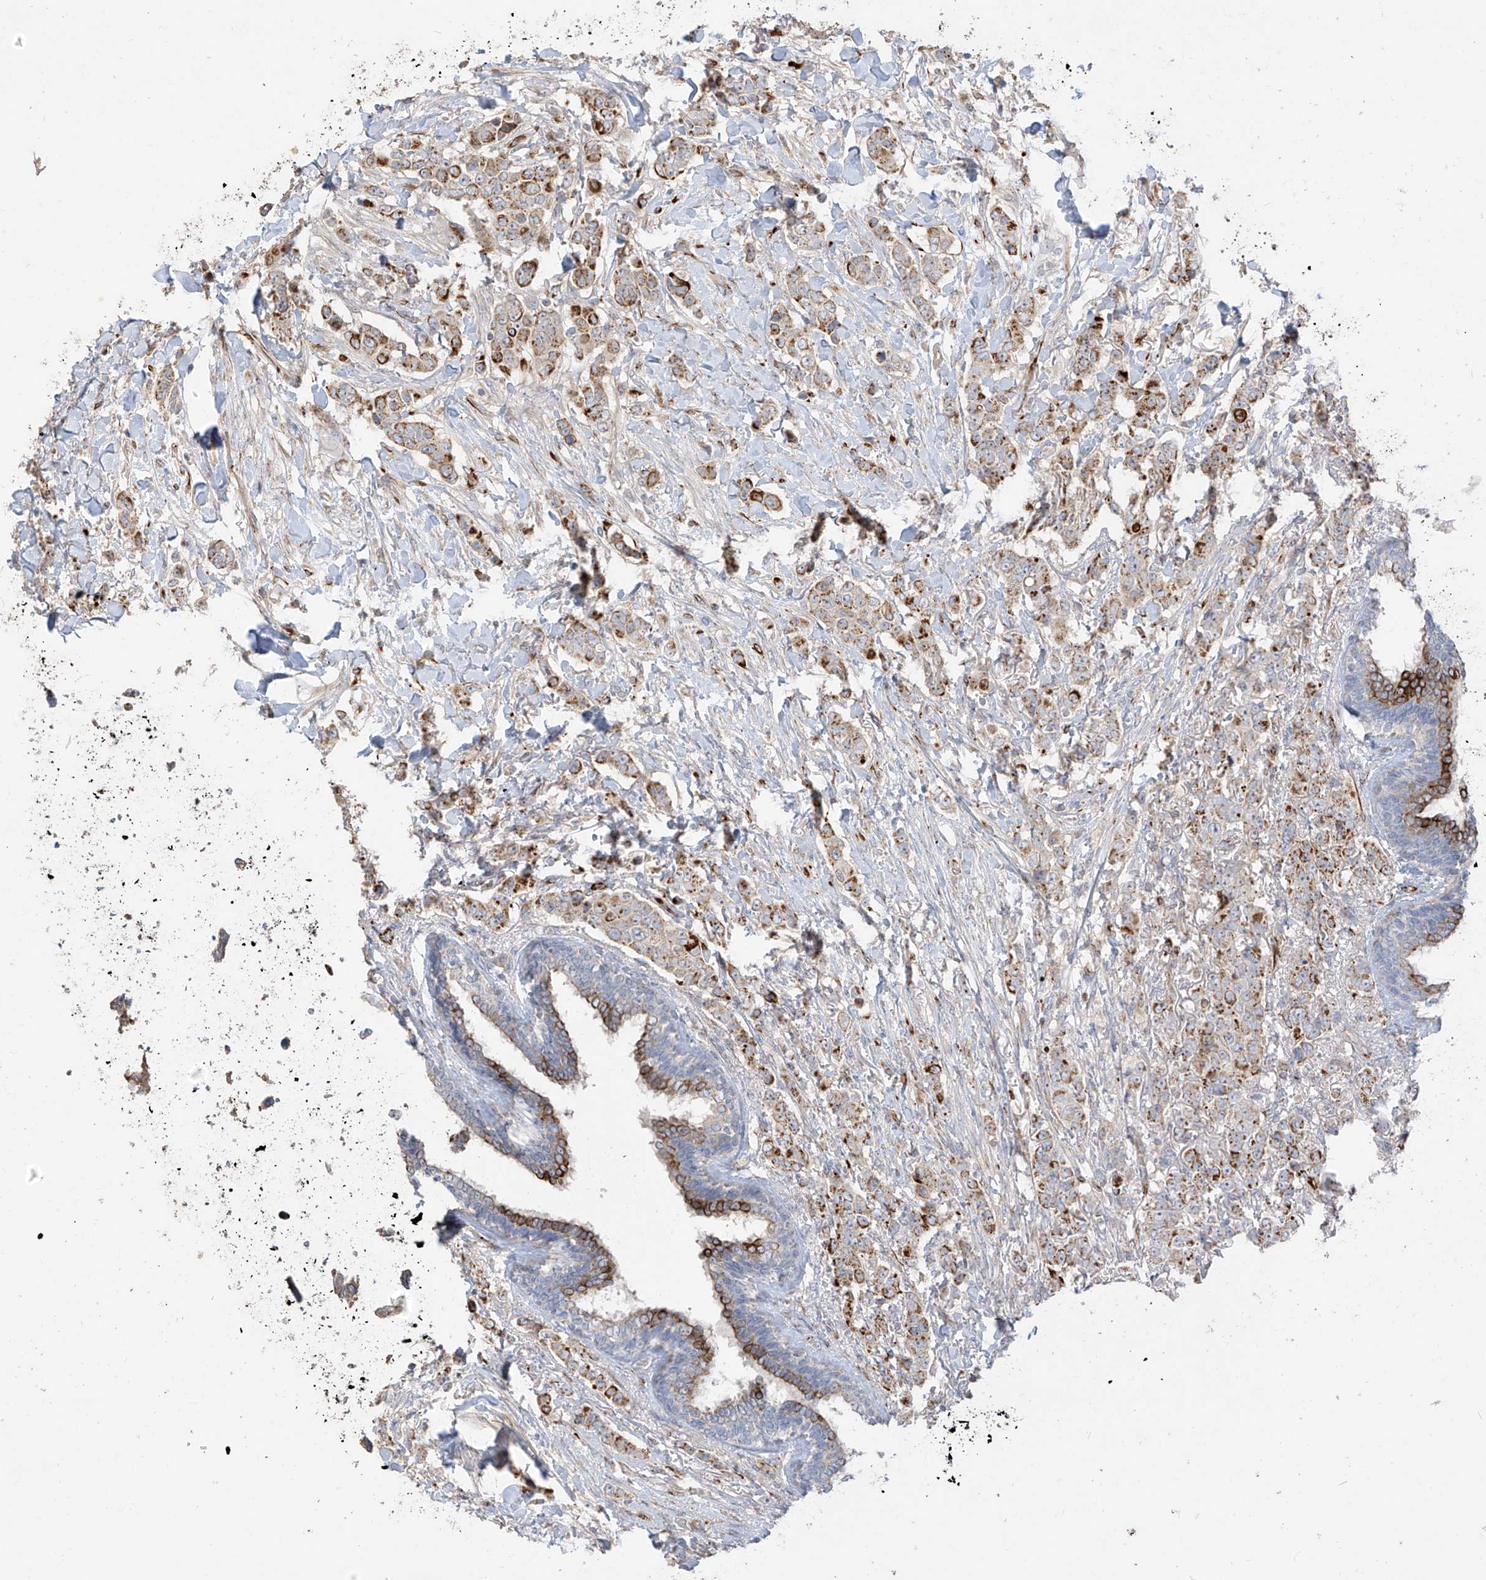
{"staining": {"intensity": "moderate", "quantity": "25%-75%", "location": "cytoplasmic/membranous"}, "tissue": "breast cancer", "cell_type": "Tumor cells", "image_type": "cancer", "snomed": [{"axis": "morphology", "description": "Duct carcinoma"}, {"axis": "topography", "description": "Breast"}], "caption": "Breast cancer tissue demonstrates moderate cytoplasmic/membranous expression in about 25%-75% of tumor cells, visualized by immunohistochemistry. Nuclei are stained in blue.", "gene": "DCDC2", "patient": {"sex": "female", "age": 40}}